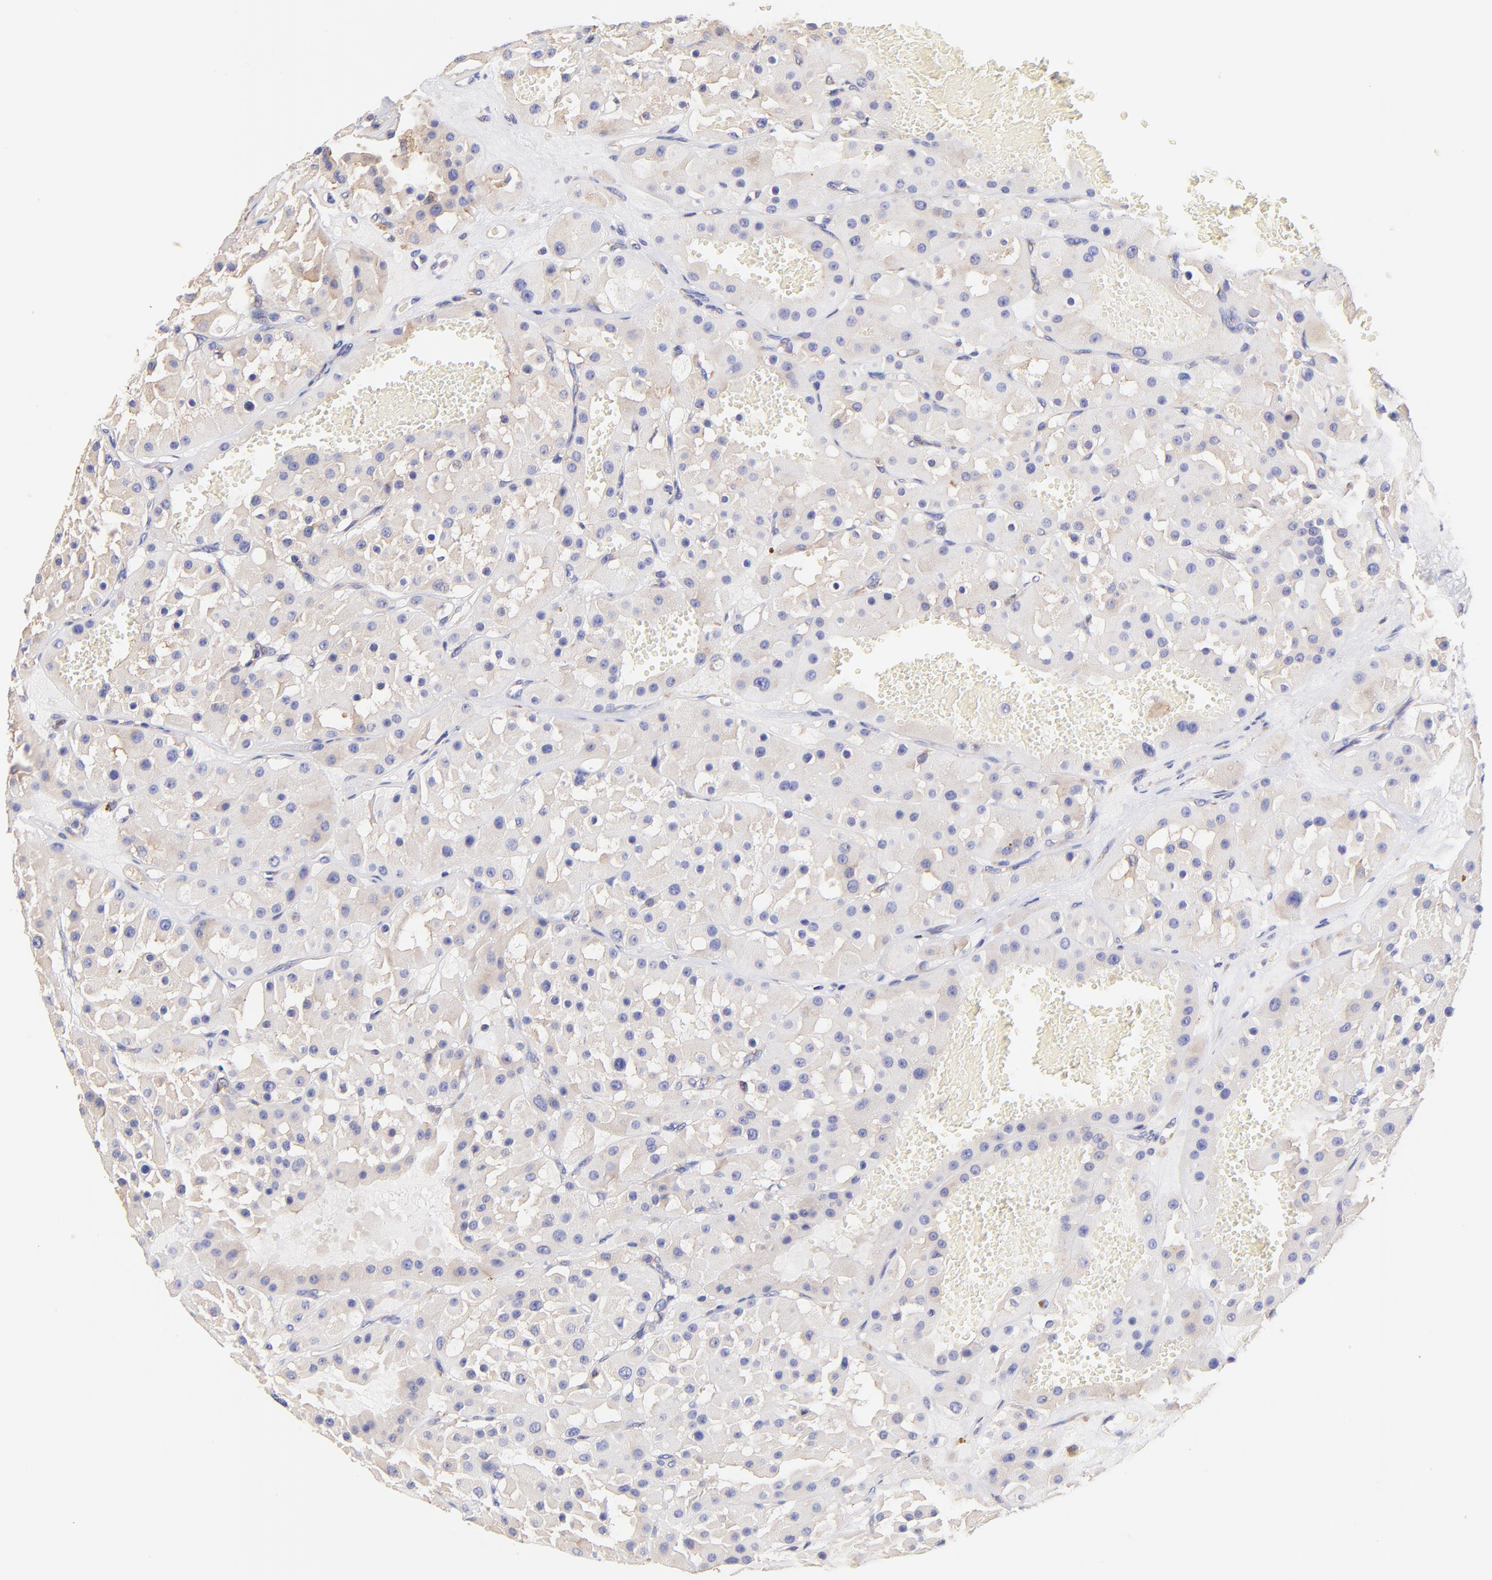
{"staining": {"intensity": "weak", "quantity": ">75%", "location": "cytoplasmic/membranous"}, "tissue": "renal cancer", "cell_type": "Tumor cells", "image_type": "cancer", "snomed": [{"axis": "morphology", "description": "Adenocarcinoma, uncertain malignant potential"}, {"axis": "topography", "description": "Kidney"}], "caption": "A histopathology image of human renal cancer stained for a protein shows weak cytoplasmic/membranous brown staining in tumor cells.", "gene": "RPL30", "patient": {"sex": "male", "age": 63}}